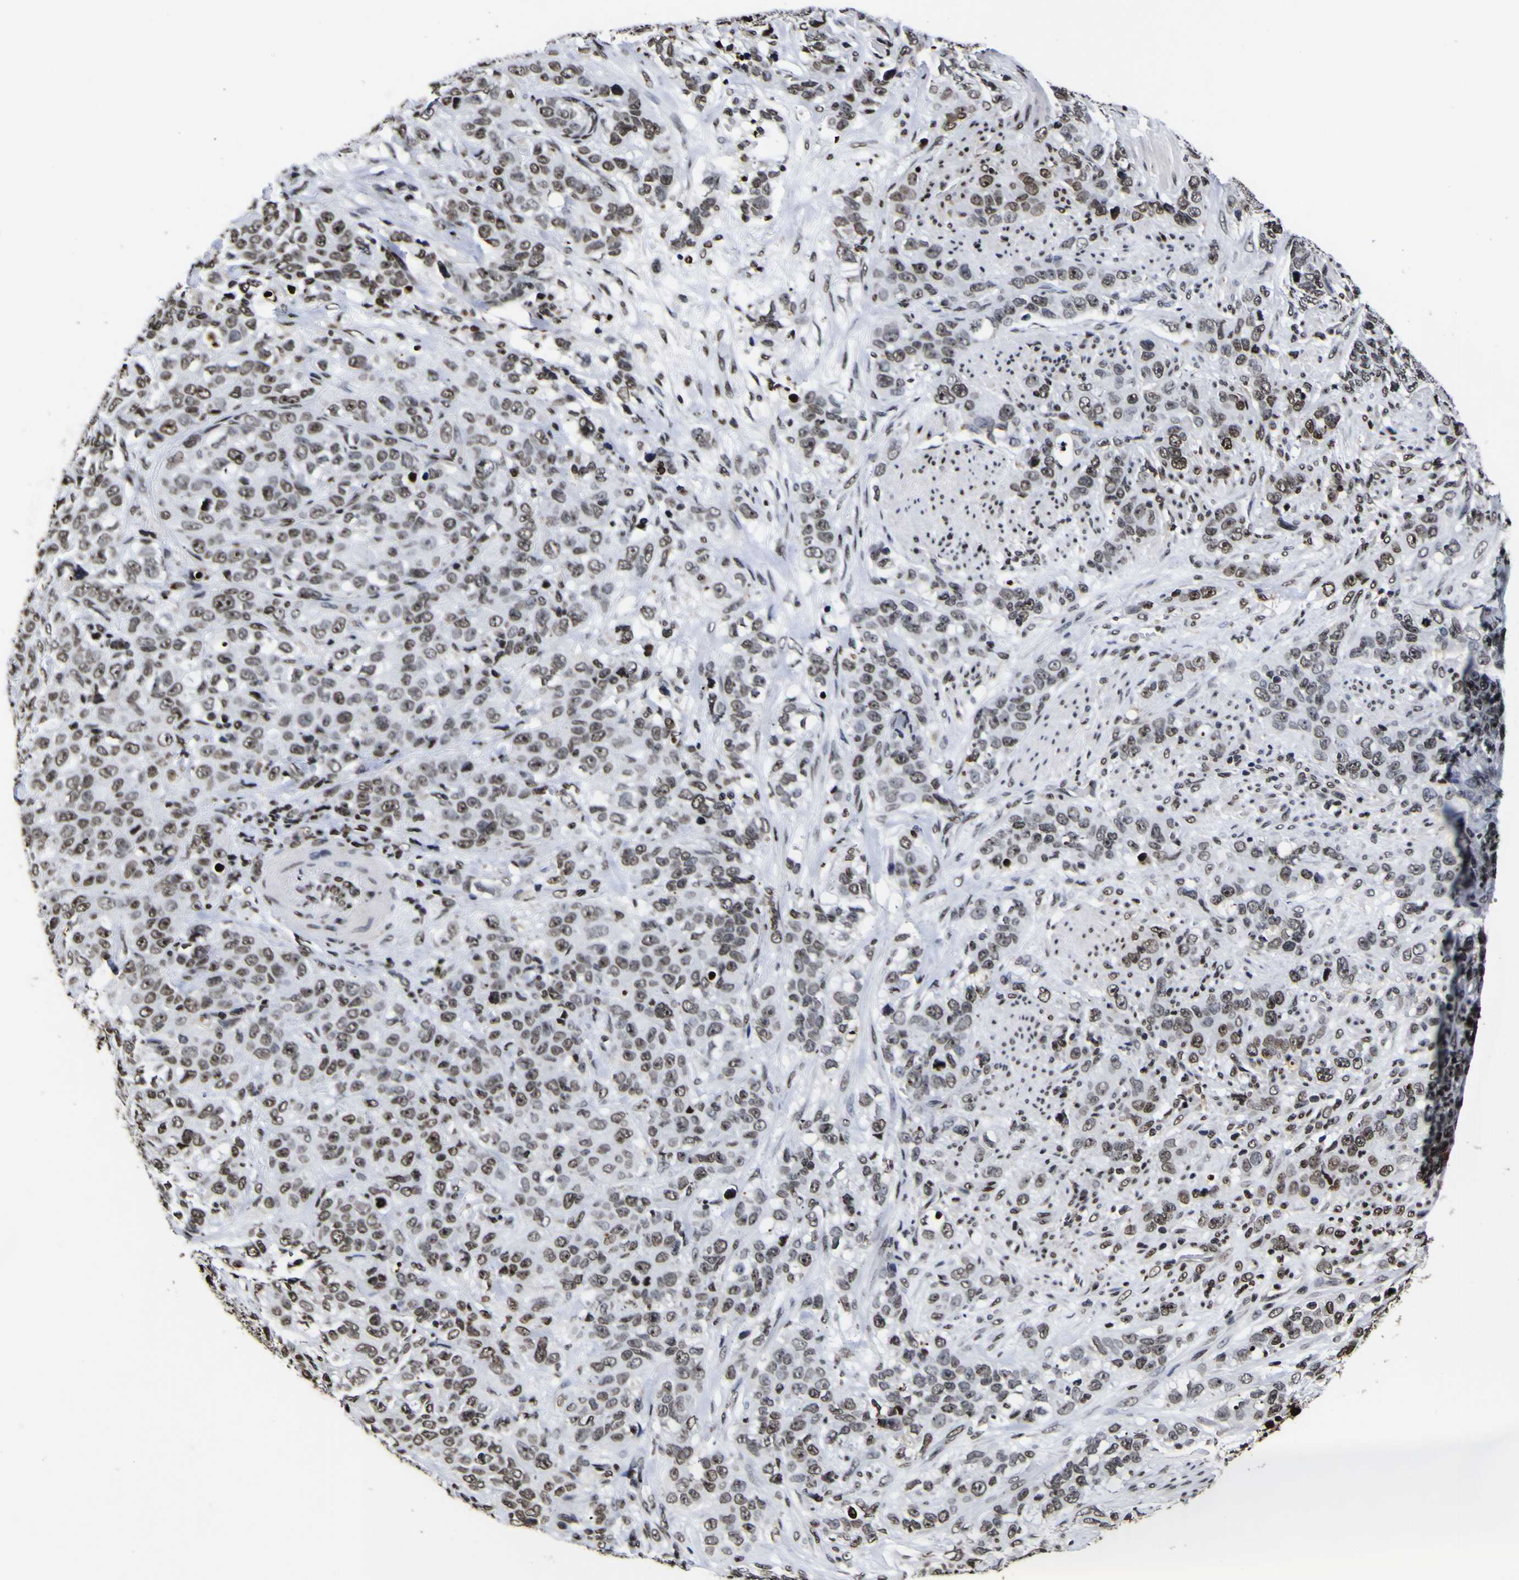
{"staining": {"intensity": "moderate", "quantity": "25%-75%", "location": "nuclear"}, "tissue": "stomach cancer", "cell_type": "Tumor cells", "image_type": "cancer", "snomed": [{"axis": "morphology", "description": "Adenocarcinoma, NOS"}, {"axis": "topography", "description": "Stomach"}], "caption": "A medium amount of moderate nuclear staining is seen in approximately 25%-75% of tumor cells in stomach cancer (adenocarcinoma) tissue.", "gene": "PIAS1", "patient": {"sex": "male", "age": 48}}